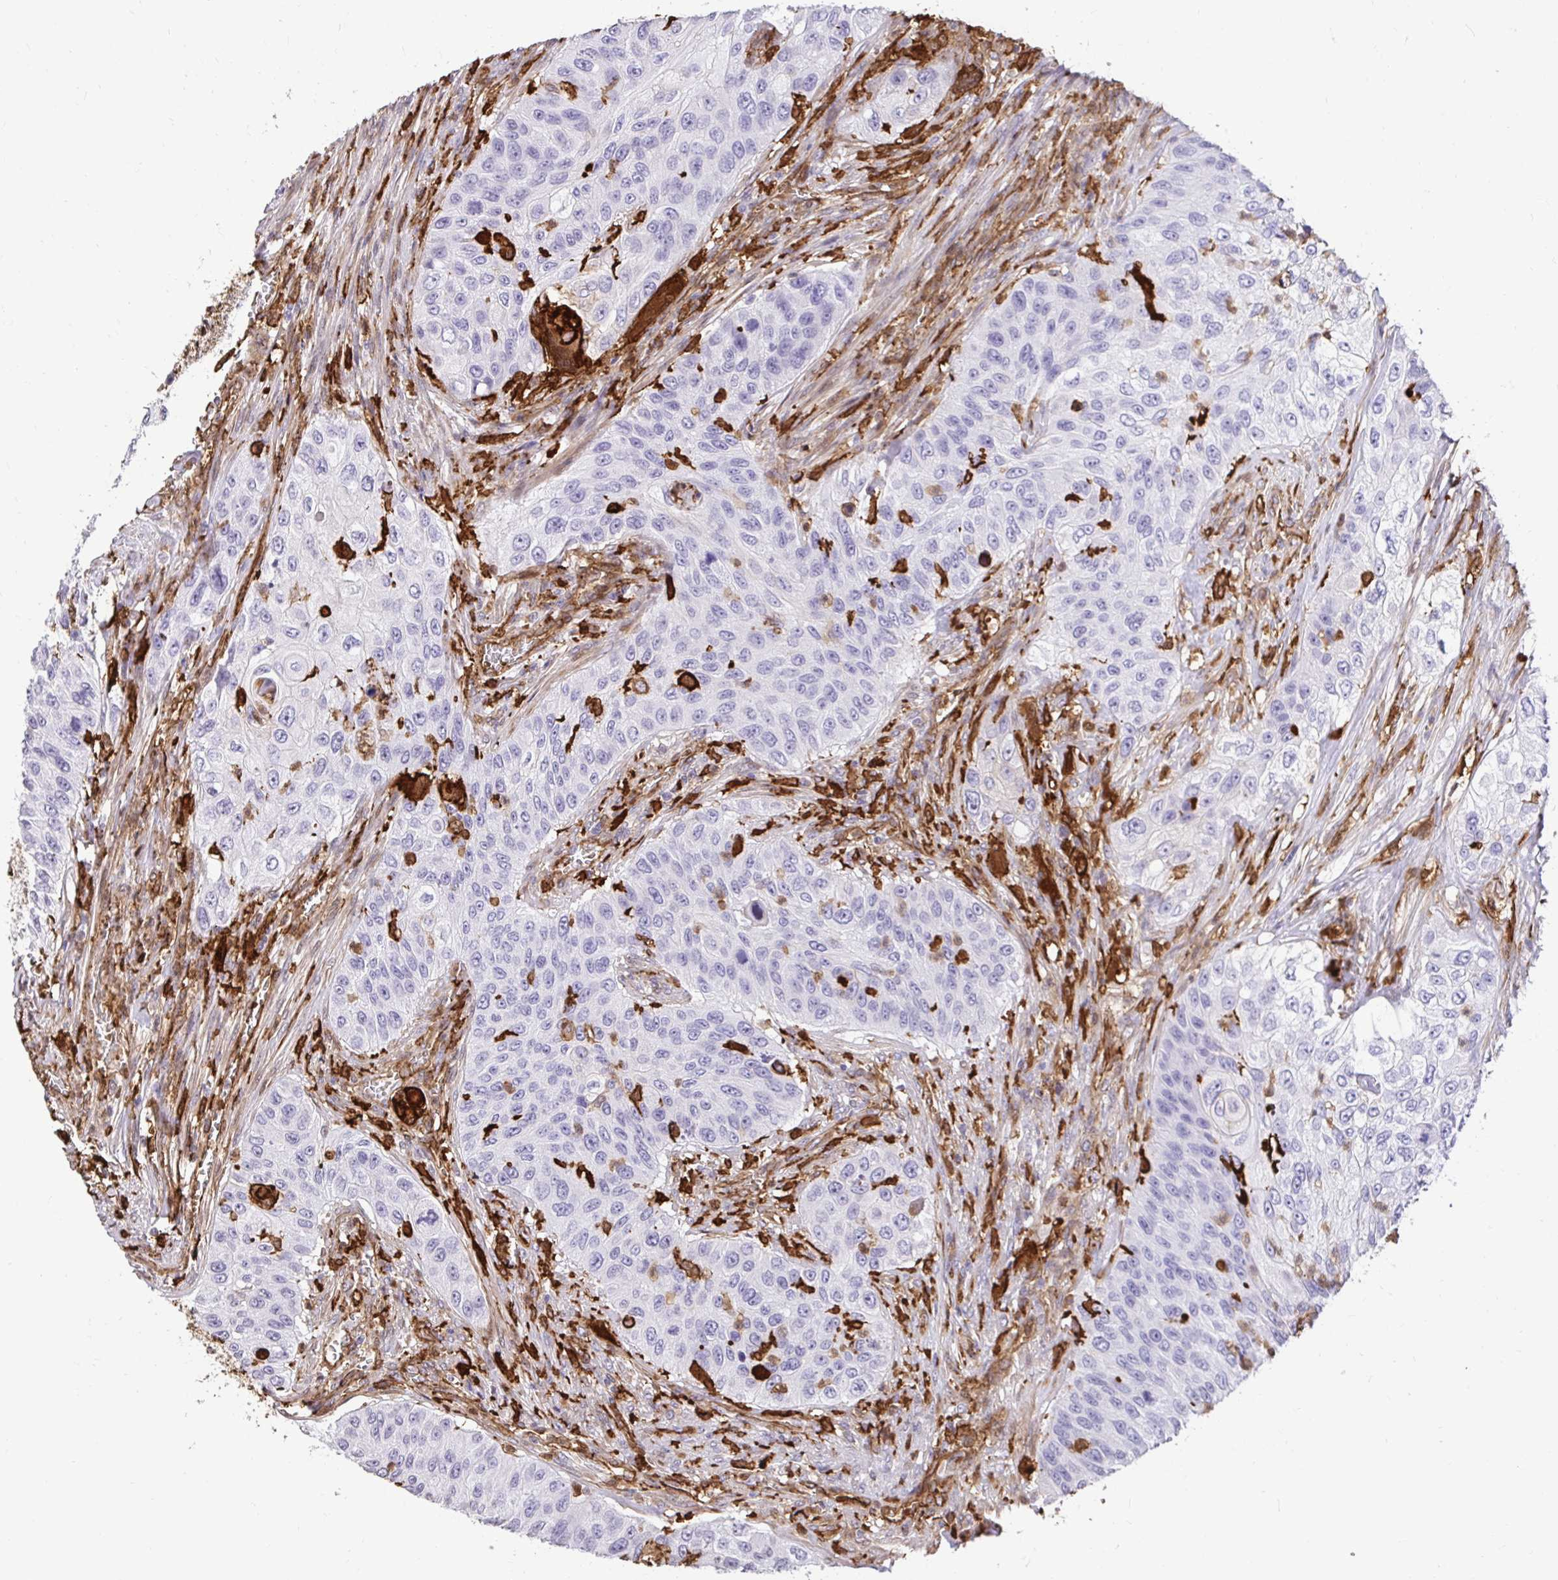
{"staining": {"intensity": "negative", "quantity": "none", "location": "none"}, "tissue": "urothelial cancer", "cell_type": "Tumor cells", "image_type": "cancer", "snomed": [{"axis": "morphology", "description": "Urothelial carcinoma, High grade"}, {"axis": "topography", "description": "Urinary bladder"}], "caption": "Immunohistochemistry of urothelial cancer demonstrates no positivity in tumor cells.", "gene": "GSN", "patient": {"sex": "female", "age": 60}}